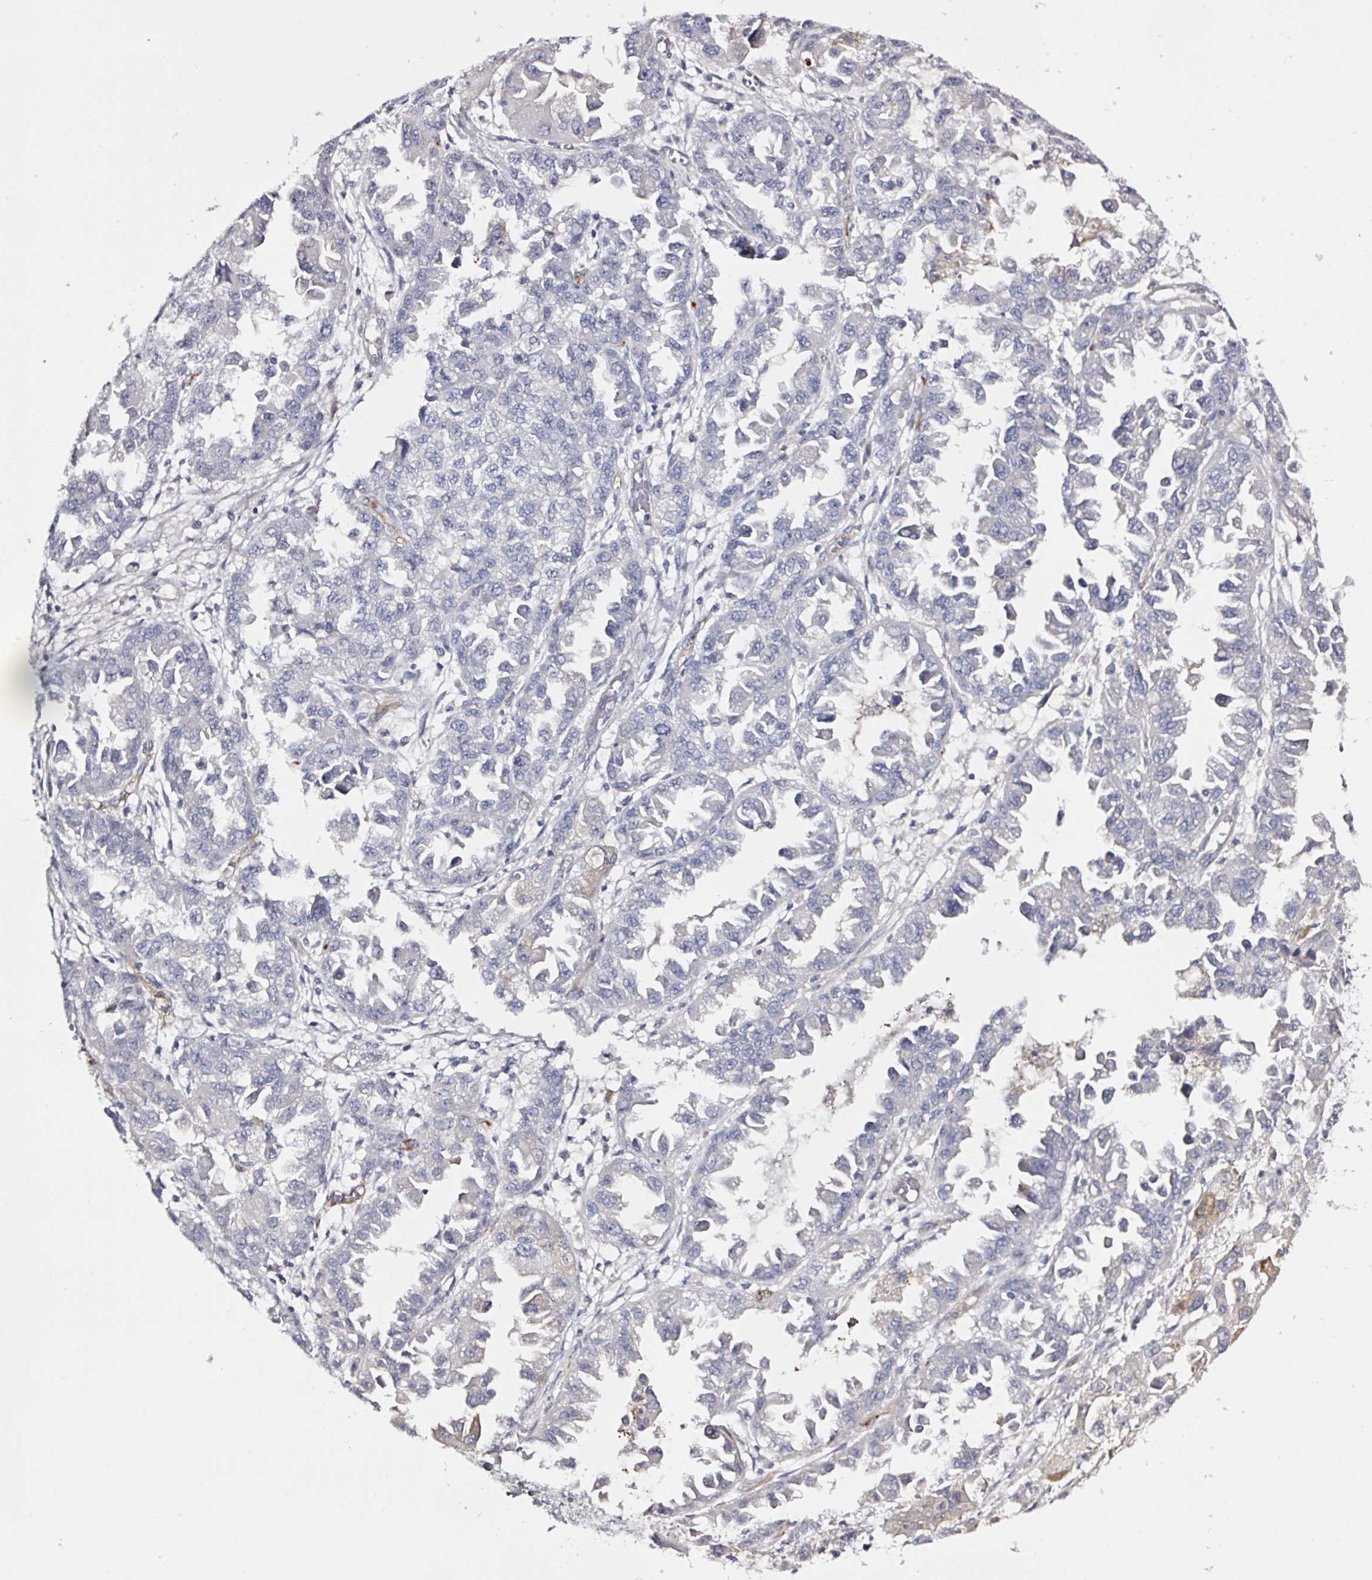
{"staining": {"intensity": "negative", "quantity": "none", "location": "none"}, "tissue": "ovarian cancer", "cell_type": "Tumor cells", "image_type": "cancer", "snomed": [{"axis": "morphology", "description": "Cystadenocarcinoma, serous, NOS"}, {"axis": "topography", "description": "Ovary"}], "caption": "IHC micrograph of neoplastic tissue: serous cystadenocarcinoma (ovarian) stained with DAB exhibits no significant protein positivity in tumor cells. (Immunohistochemistry, brightfield microscopy, high magnification).", "gene": "ACSBG2", "patient": {"sex": "female", "age": 84}}